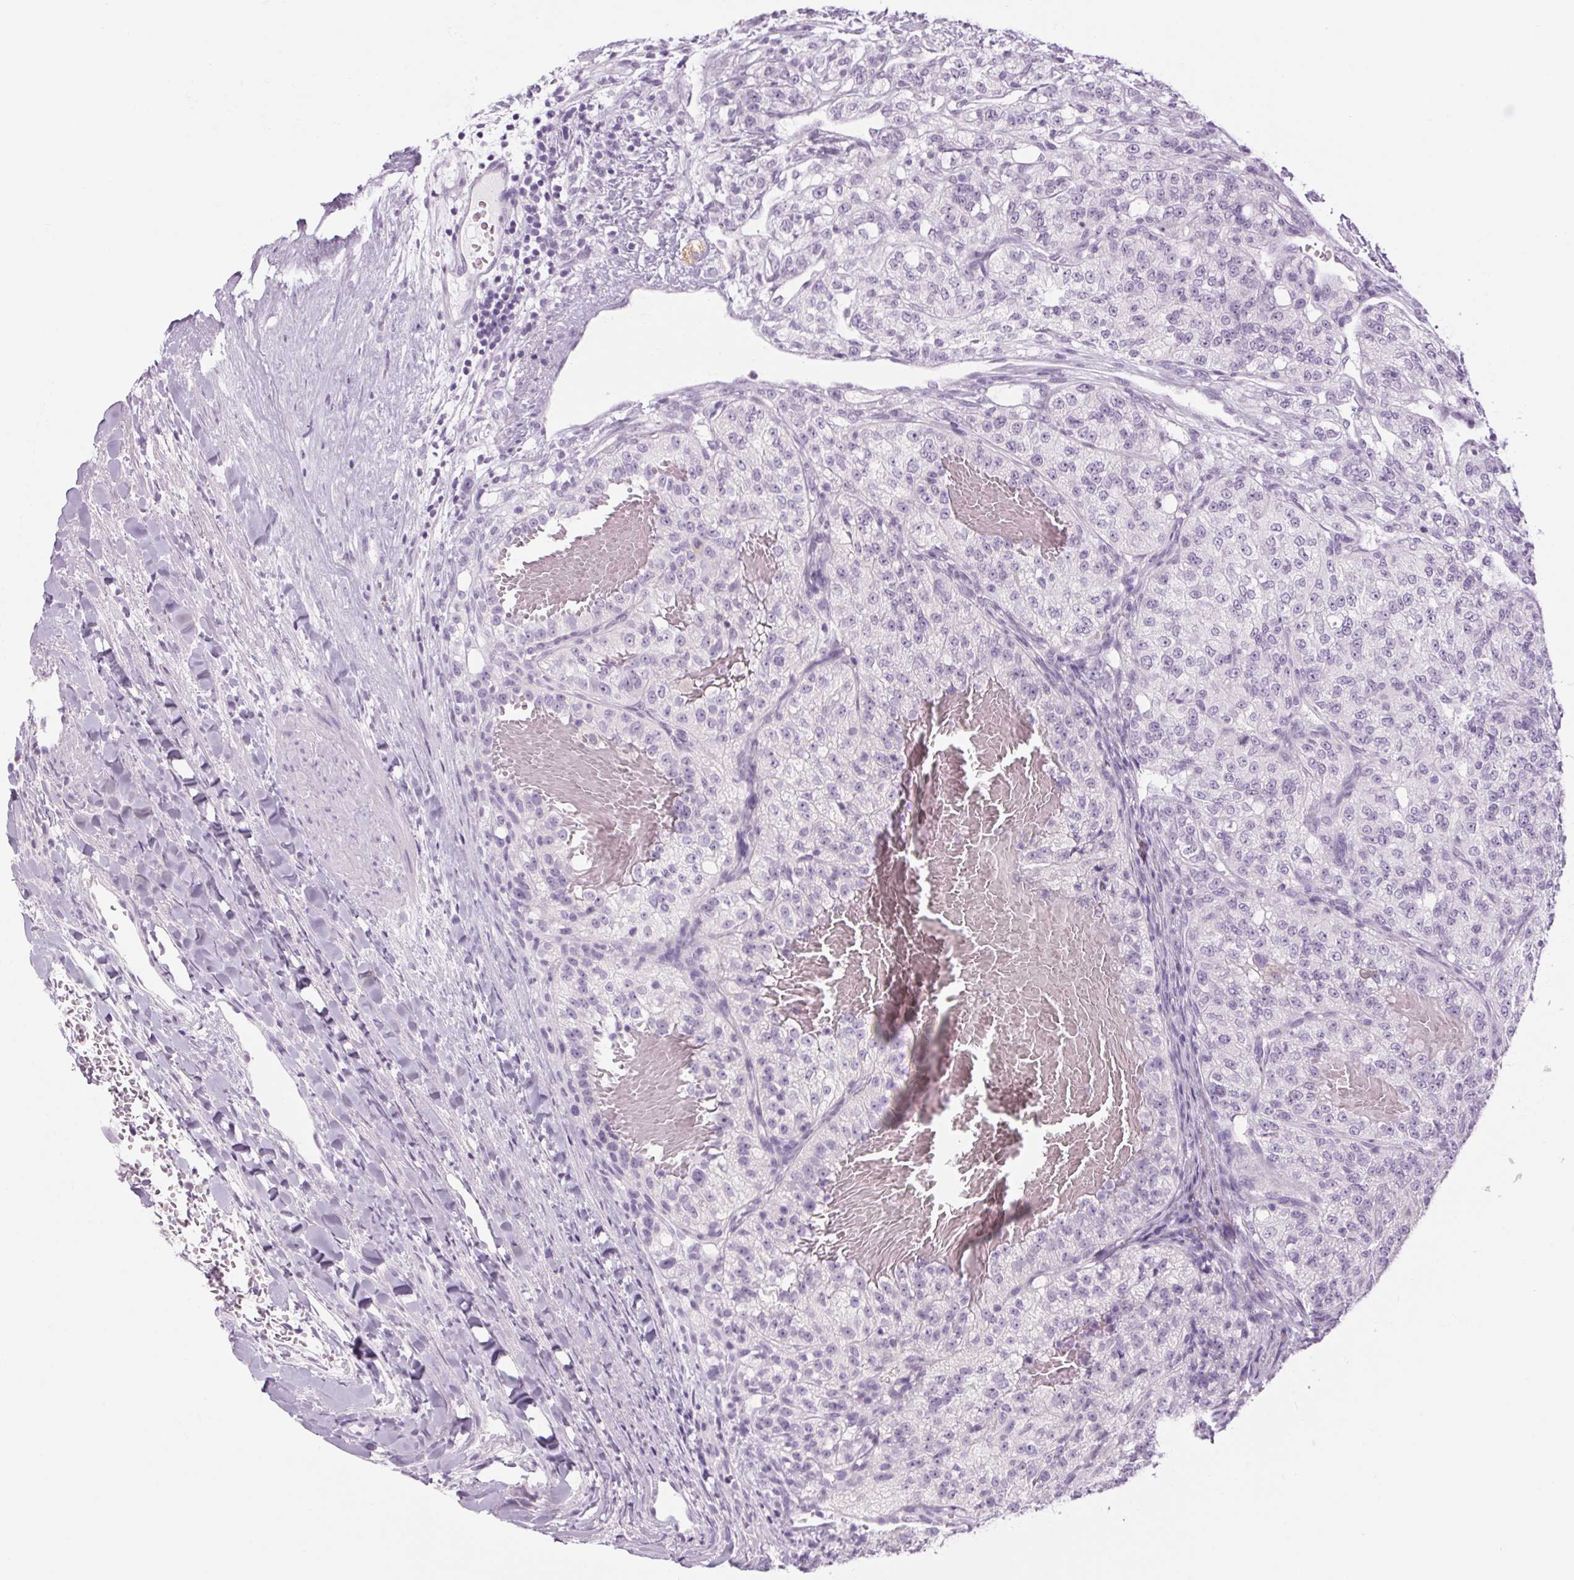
{"staining": {"intensity": "negative", "quantity": "none", "location": "none"}, "tissue": "renal cancer", "cell_type": "Tumor cells", "image_type": "cancer", "snomed": [{"axis": "morphology", "description": "Adenocarcinoma, NOS"}, {"axis": "topography", "description": "Kidney"}], "caption": "There is no significant expression in tumor cells of adenocarcinoma (renal).", "gene": "RPTN", "patient": {"sex": "female", "age": 63}}